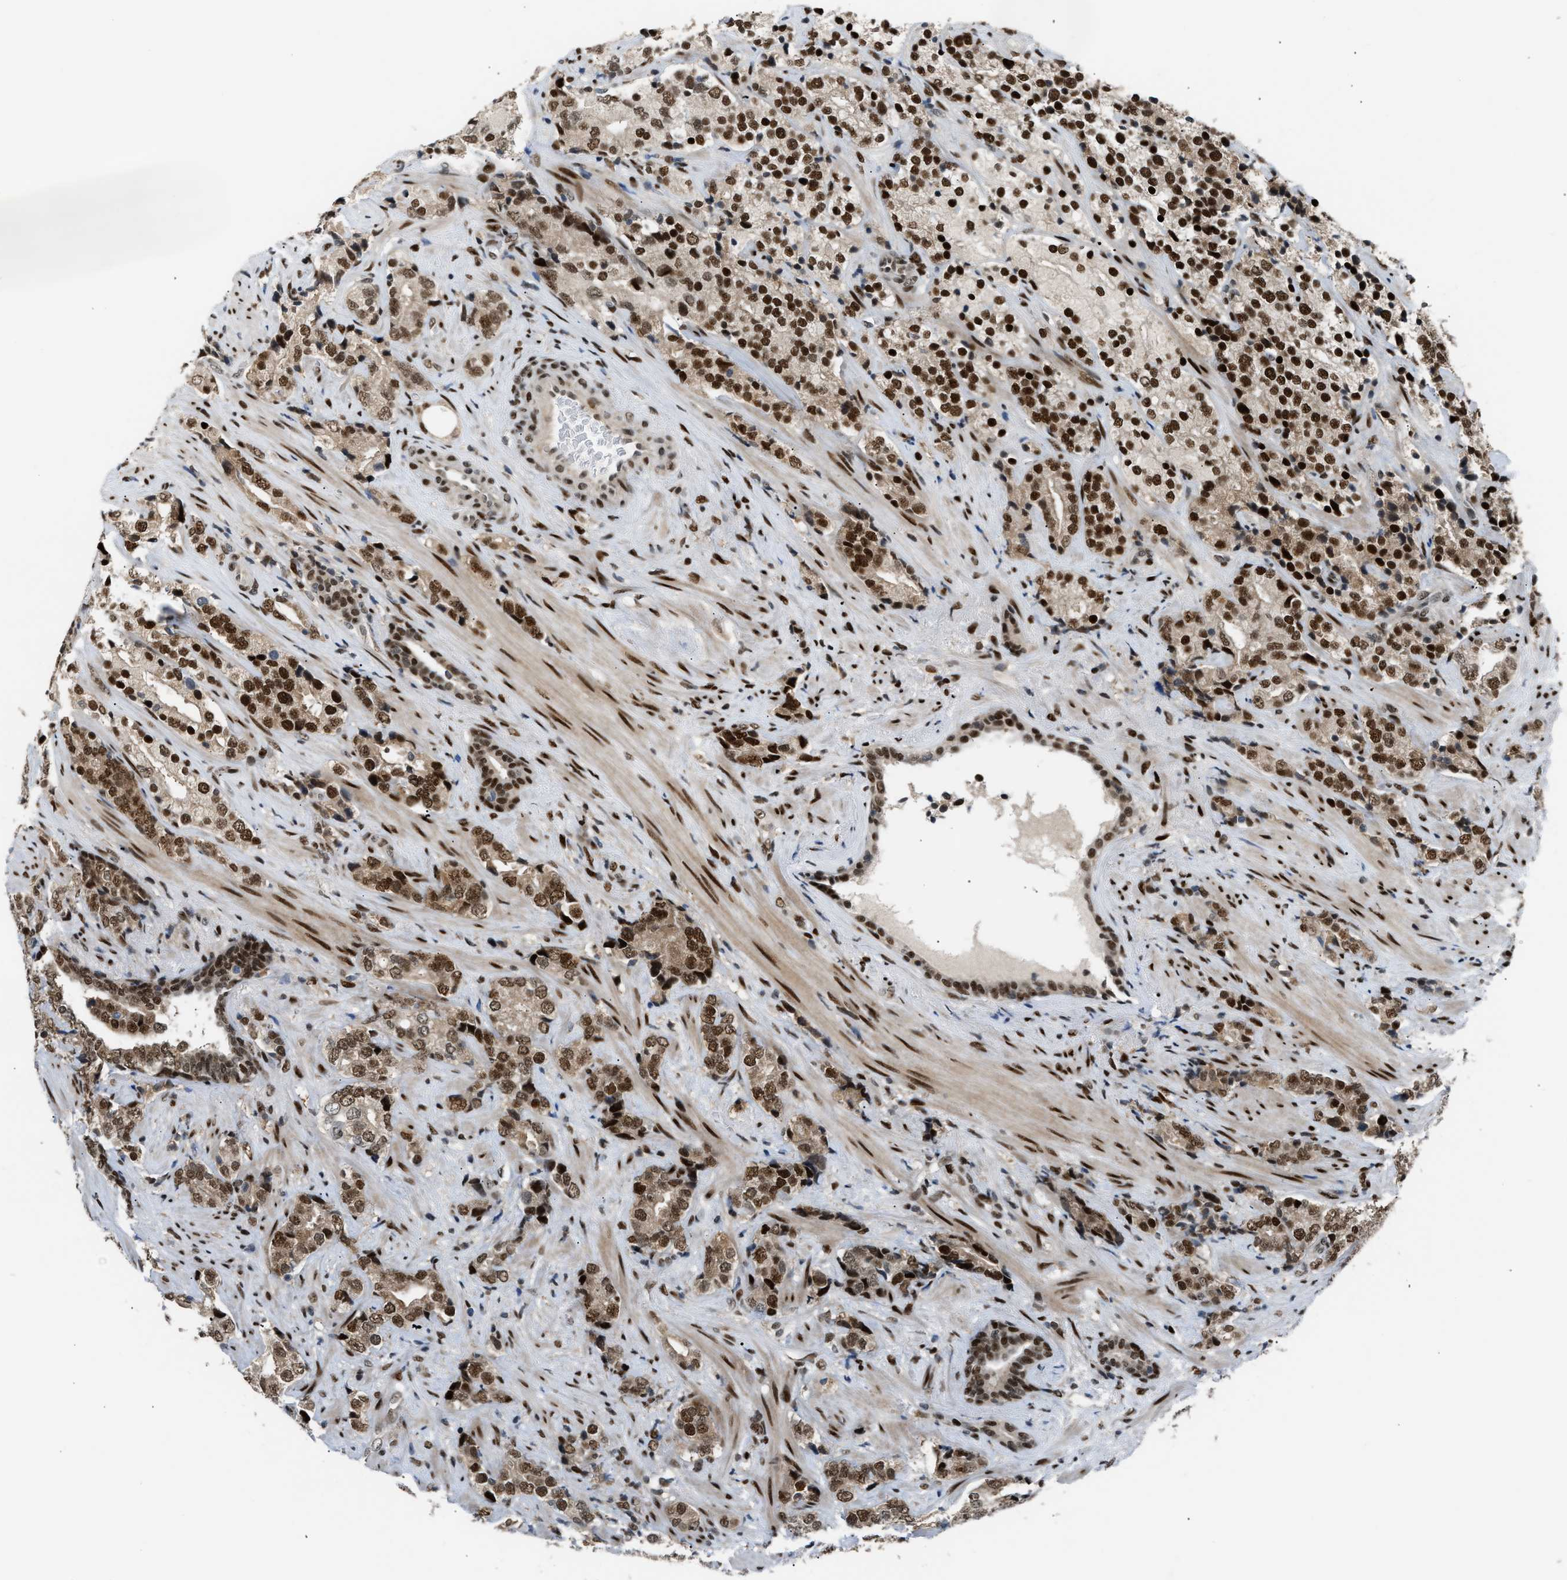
{"staining": {"intensity": "strong", "quantity": ">75%", "location": "nuclear"}, "tissue": "prostate cancer", "cell_type": "Tumor cells", "image_type": "cancer", "snomed": [{"axis": "morphology", "description": "Adenocarcinoma, High grade"}, {"axis": "topography", "description": "Prostate"}], "caption": "Immunohistochemical staining of prostate cancer (adenocarcinoma (high-grade)) exhibits strong nuclear protein positivity in approximately >75% of tumor cells. The protein is stained brown, and the nuclei are stained in blue (DAB (3,3'-diaminobenzidine) IHC with brightfield microscopy, high magnification).", "gene": "SSBP2", "patient": {"sex": "male", "age": 71}}